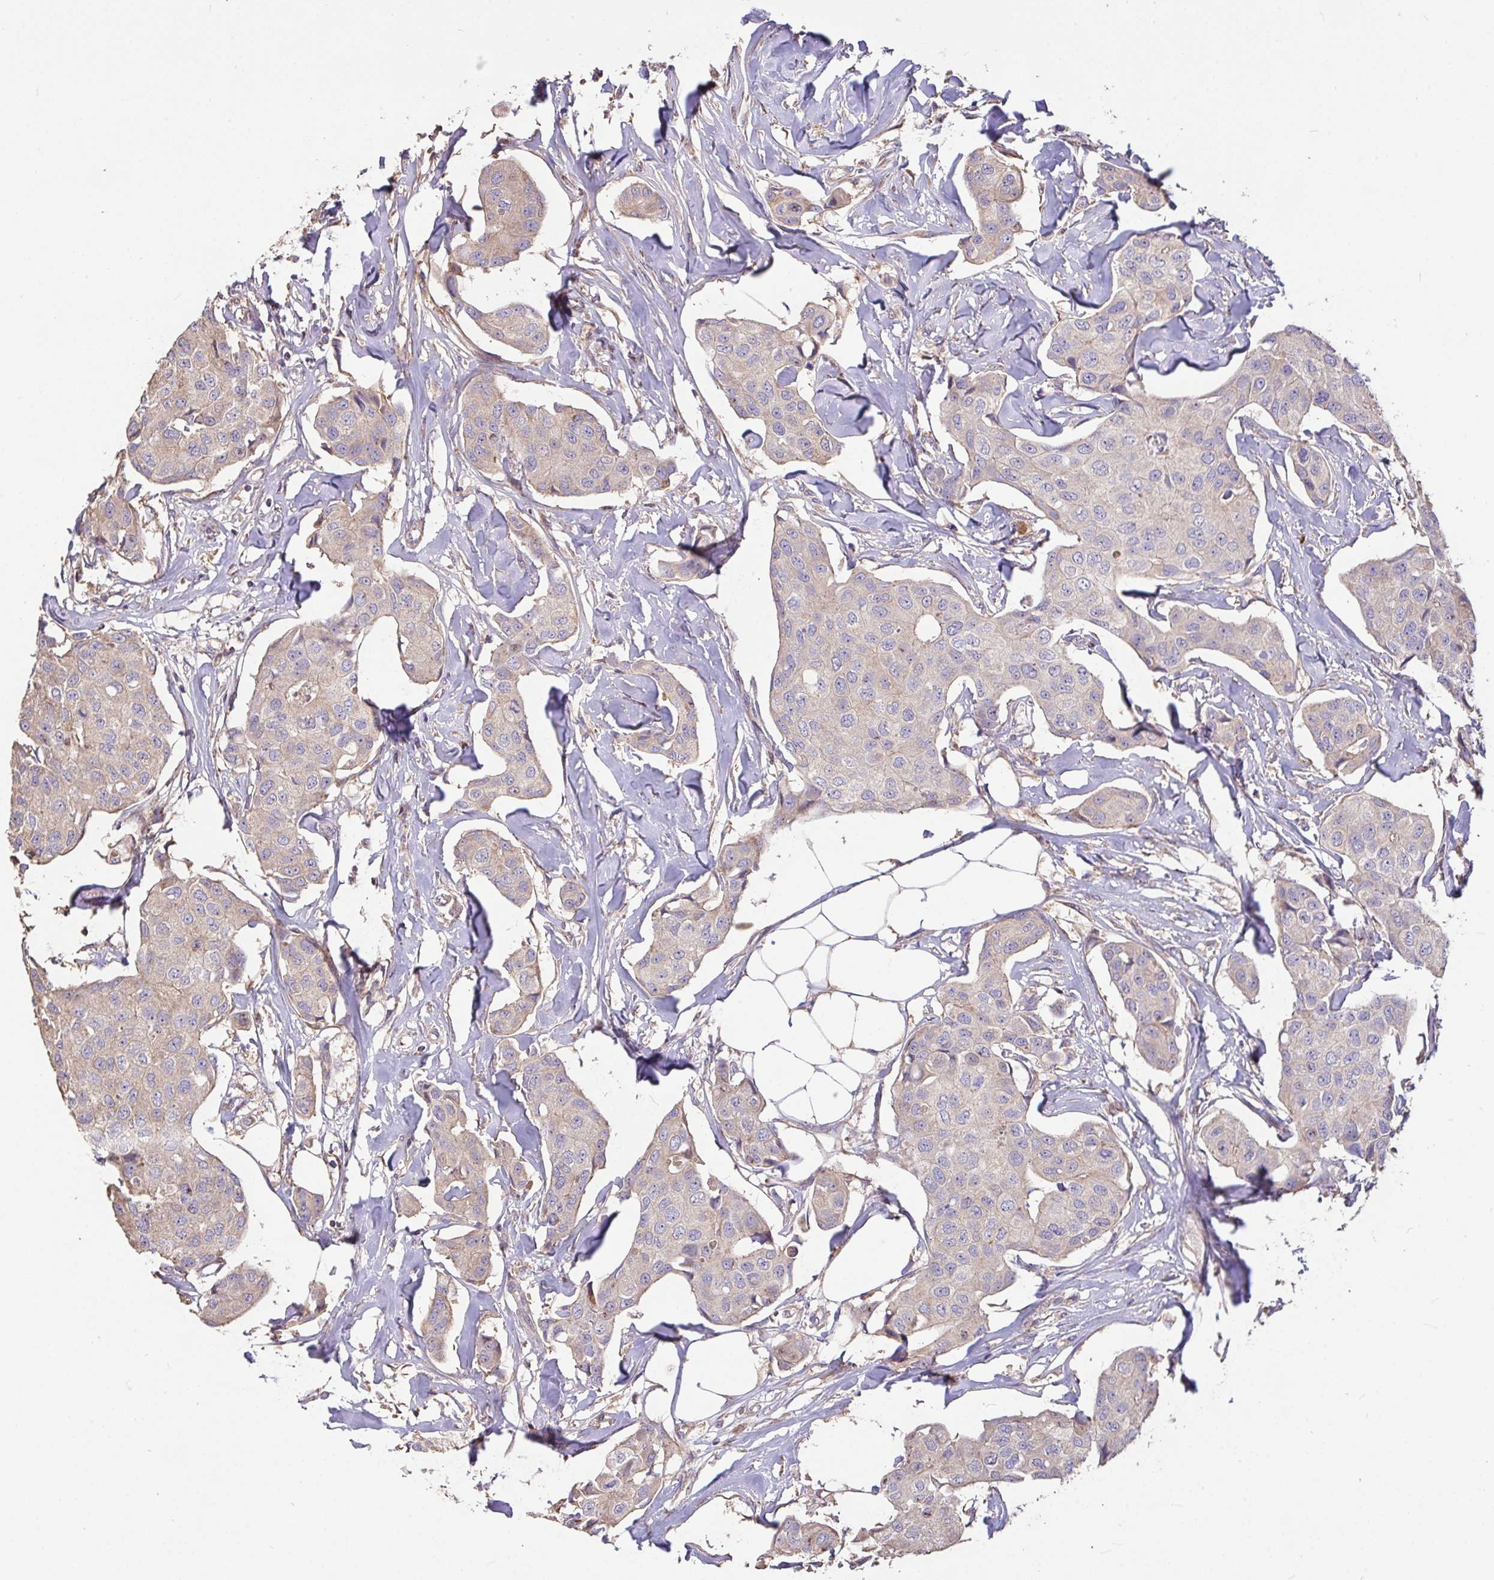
{"staining": {"intensity": "weak", "quantity": "25%-75%", "location": "cytoplasmic/membranous"}, "tissue": "breast cancer", "cell_type": "Tumor cells", "image_type": "cancer", "snomed": [{"axis": "morphology", "description": "Duct carcinoma"}, {"axis": "topography", "description": "Breast"}, {"axis": "topography", "description": "Lymph node"}], "caption": "Human breast cancer stained with a brown dye reveals weak cytoplasmic/membranous positive expression in approximately 25%-75% of tumor cells.", "gene": "FCER1A", "patient": {"sex": "female", "age": 80}}